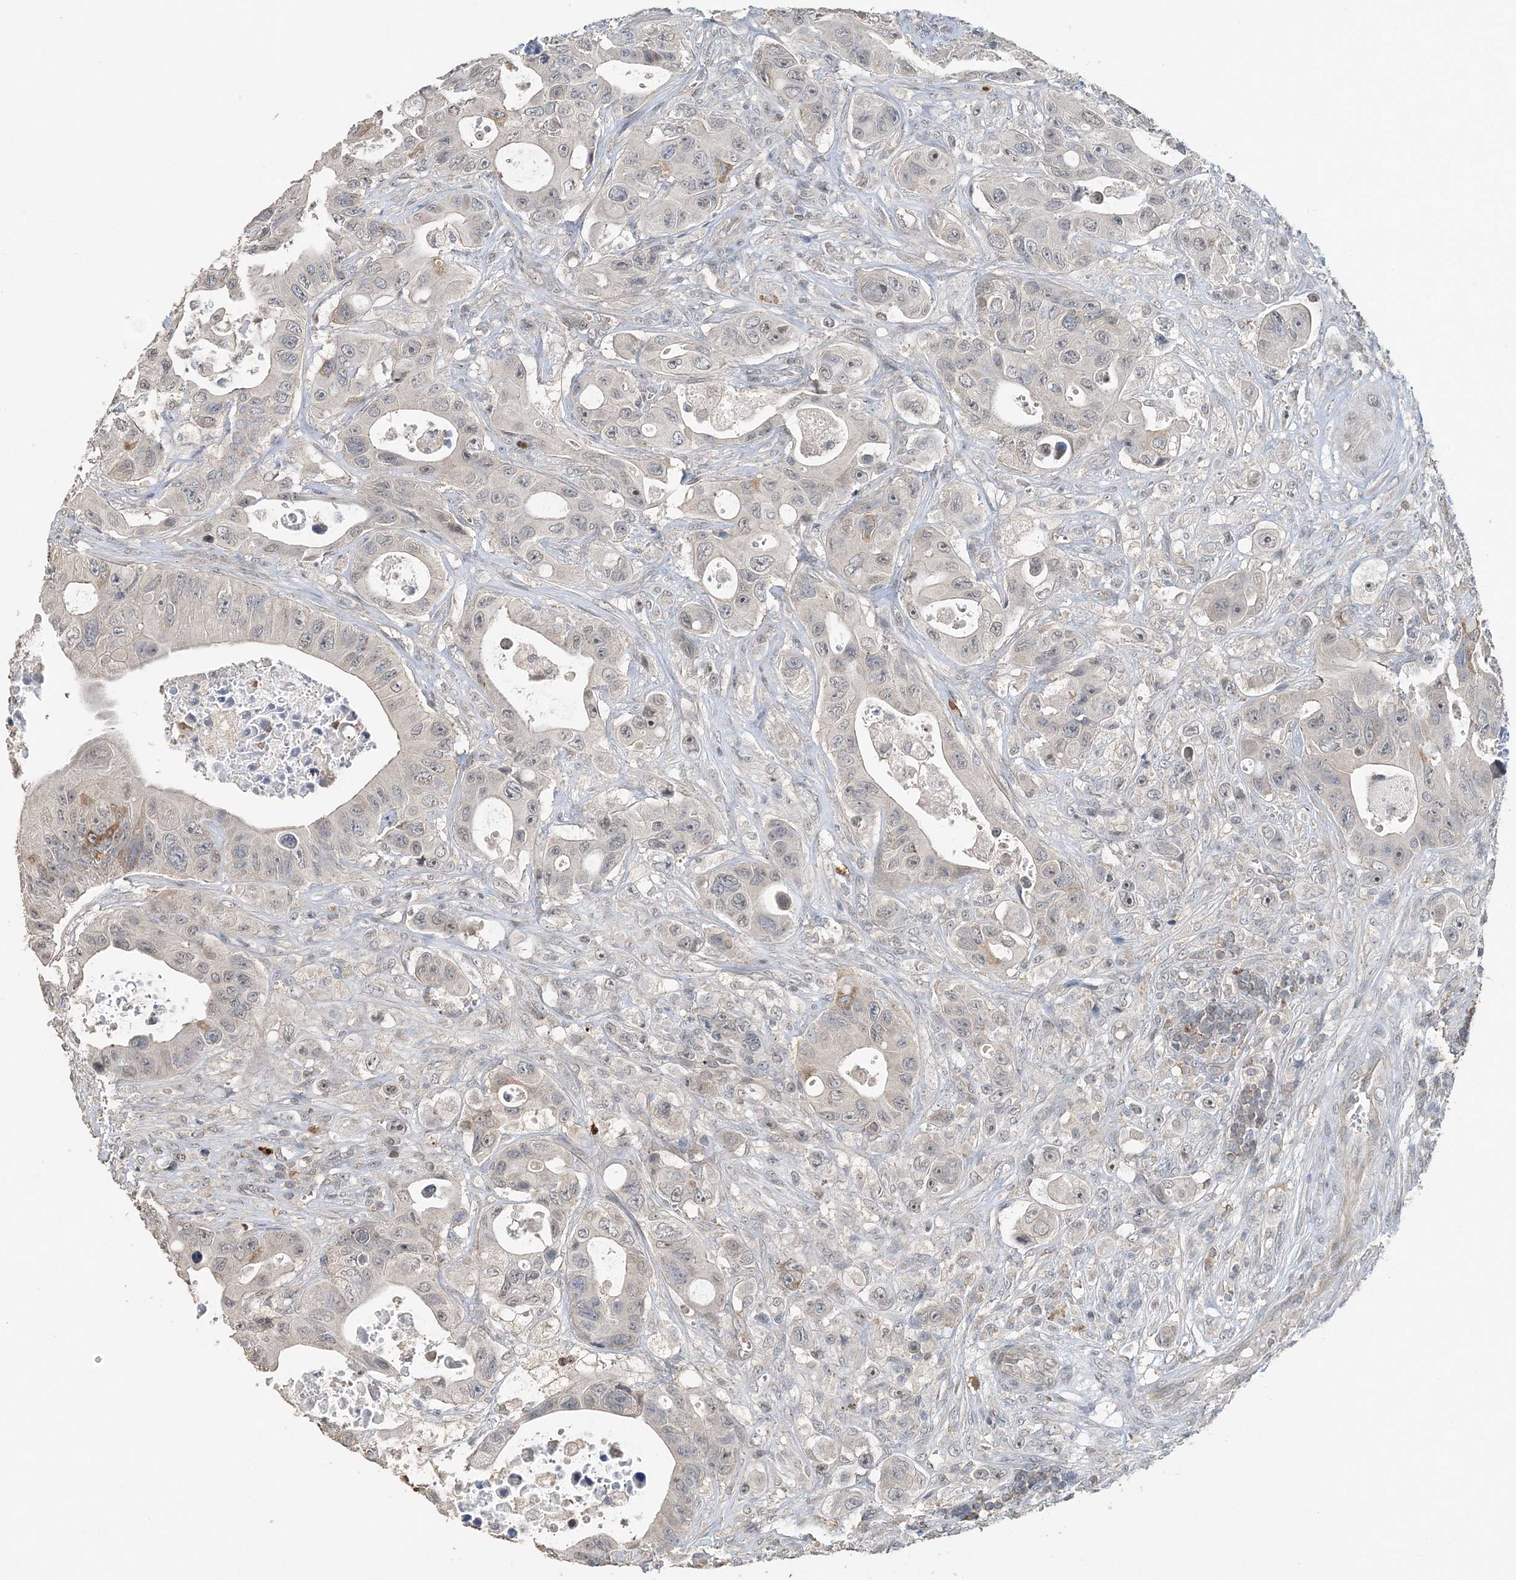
{"staining": {"intensity": "negative", "quantity": "none", "location": "none"}, "tissue": "colorectal cancer", "cell_type": "Tumor cells", "image_type": "cancer", "snomed": [{"axis": "morphology", "description": "Adenocarcinoma, NOS"}, {"axis": "topography", "description": "Colon"}], "caption": "This is a photomicrograph of IHC staining of colorectal cancer, which shows no staining in tumor cells. (DAB immunohistochemistry, high magnification).", "gene": "FAM110A", "patient": {"sex": "female", "age": 46}}